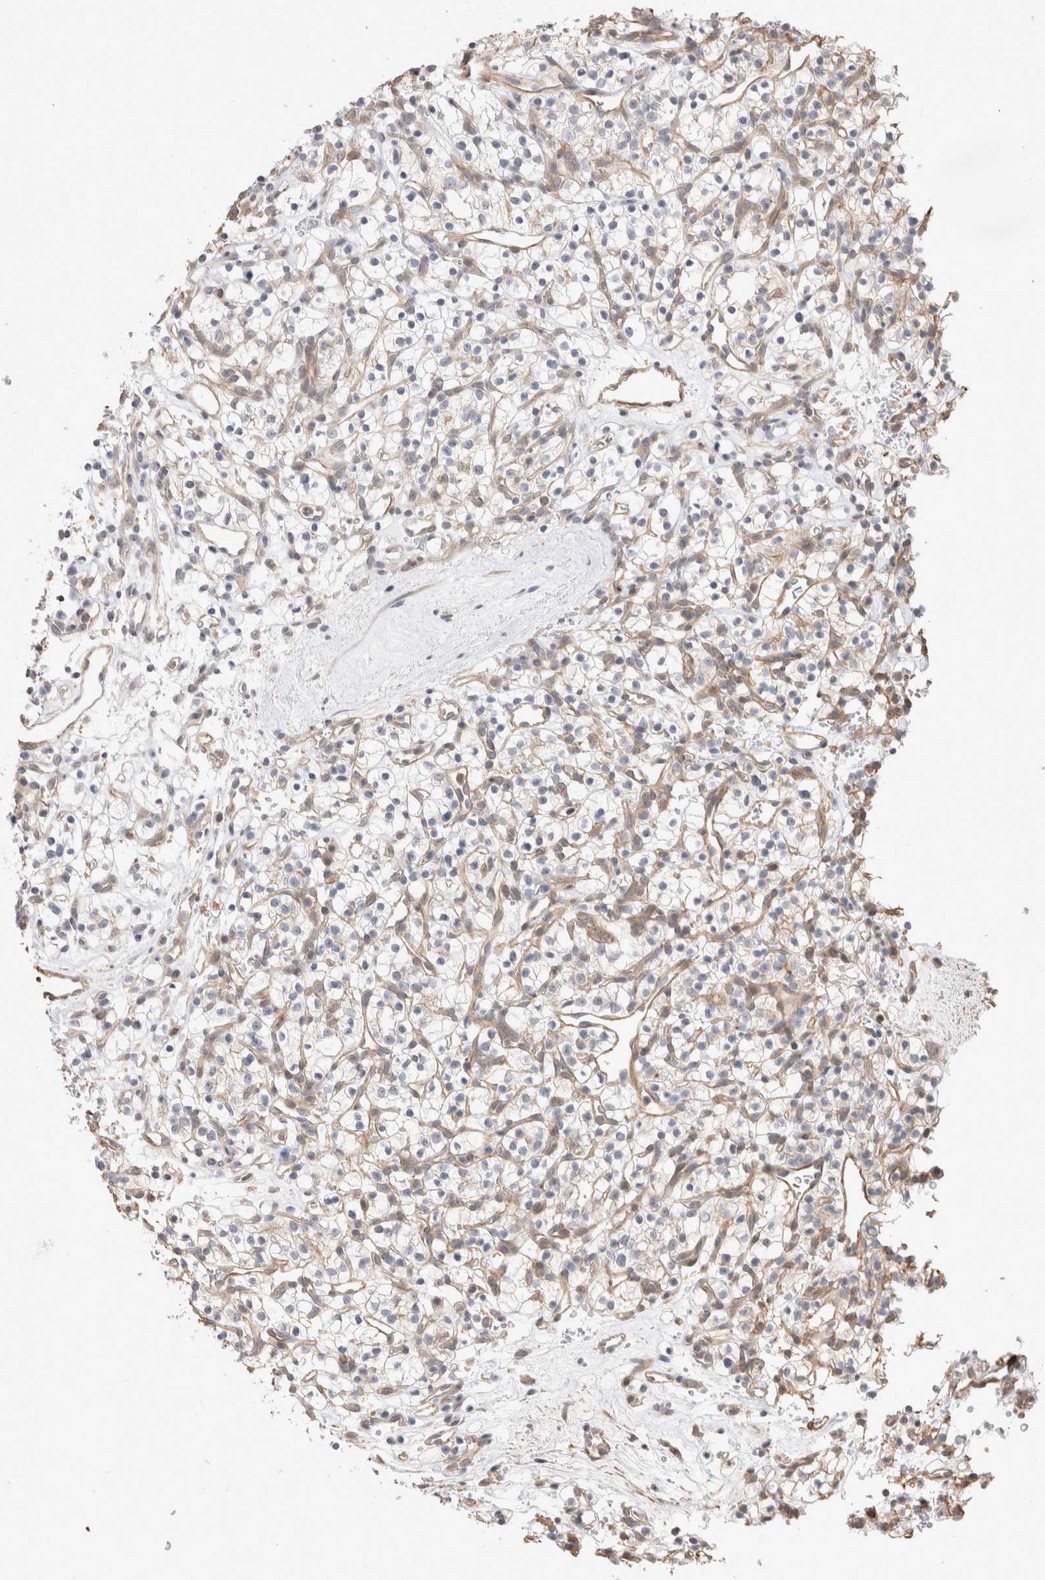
{"staining": {"intensity": "negative", "quantity": "none", "location": "none"}, "tissue": "renal cancer", "cell_type": "Tumor cells", "image_type": "cancer", "snomed": [{"axis": "morphology", "description": "Adenocarcinoma, NOS"}, {"axis": "topography", "description": "Kidney"}], "caption": "Immunohistochemistry (IHC) photomicrograph of human renal adenocarcinoma stained for a protein (brown), which shows no expression in tumor cells.", "gene": "ZNF704", "patient": {"sex": "female", "age": 57}}